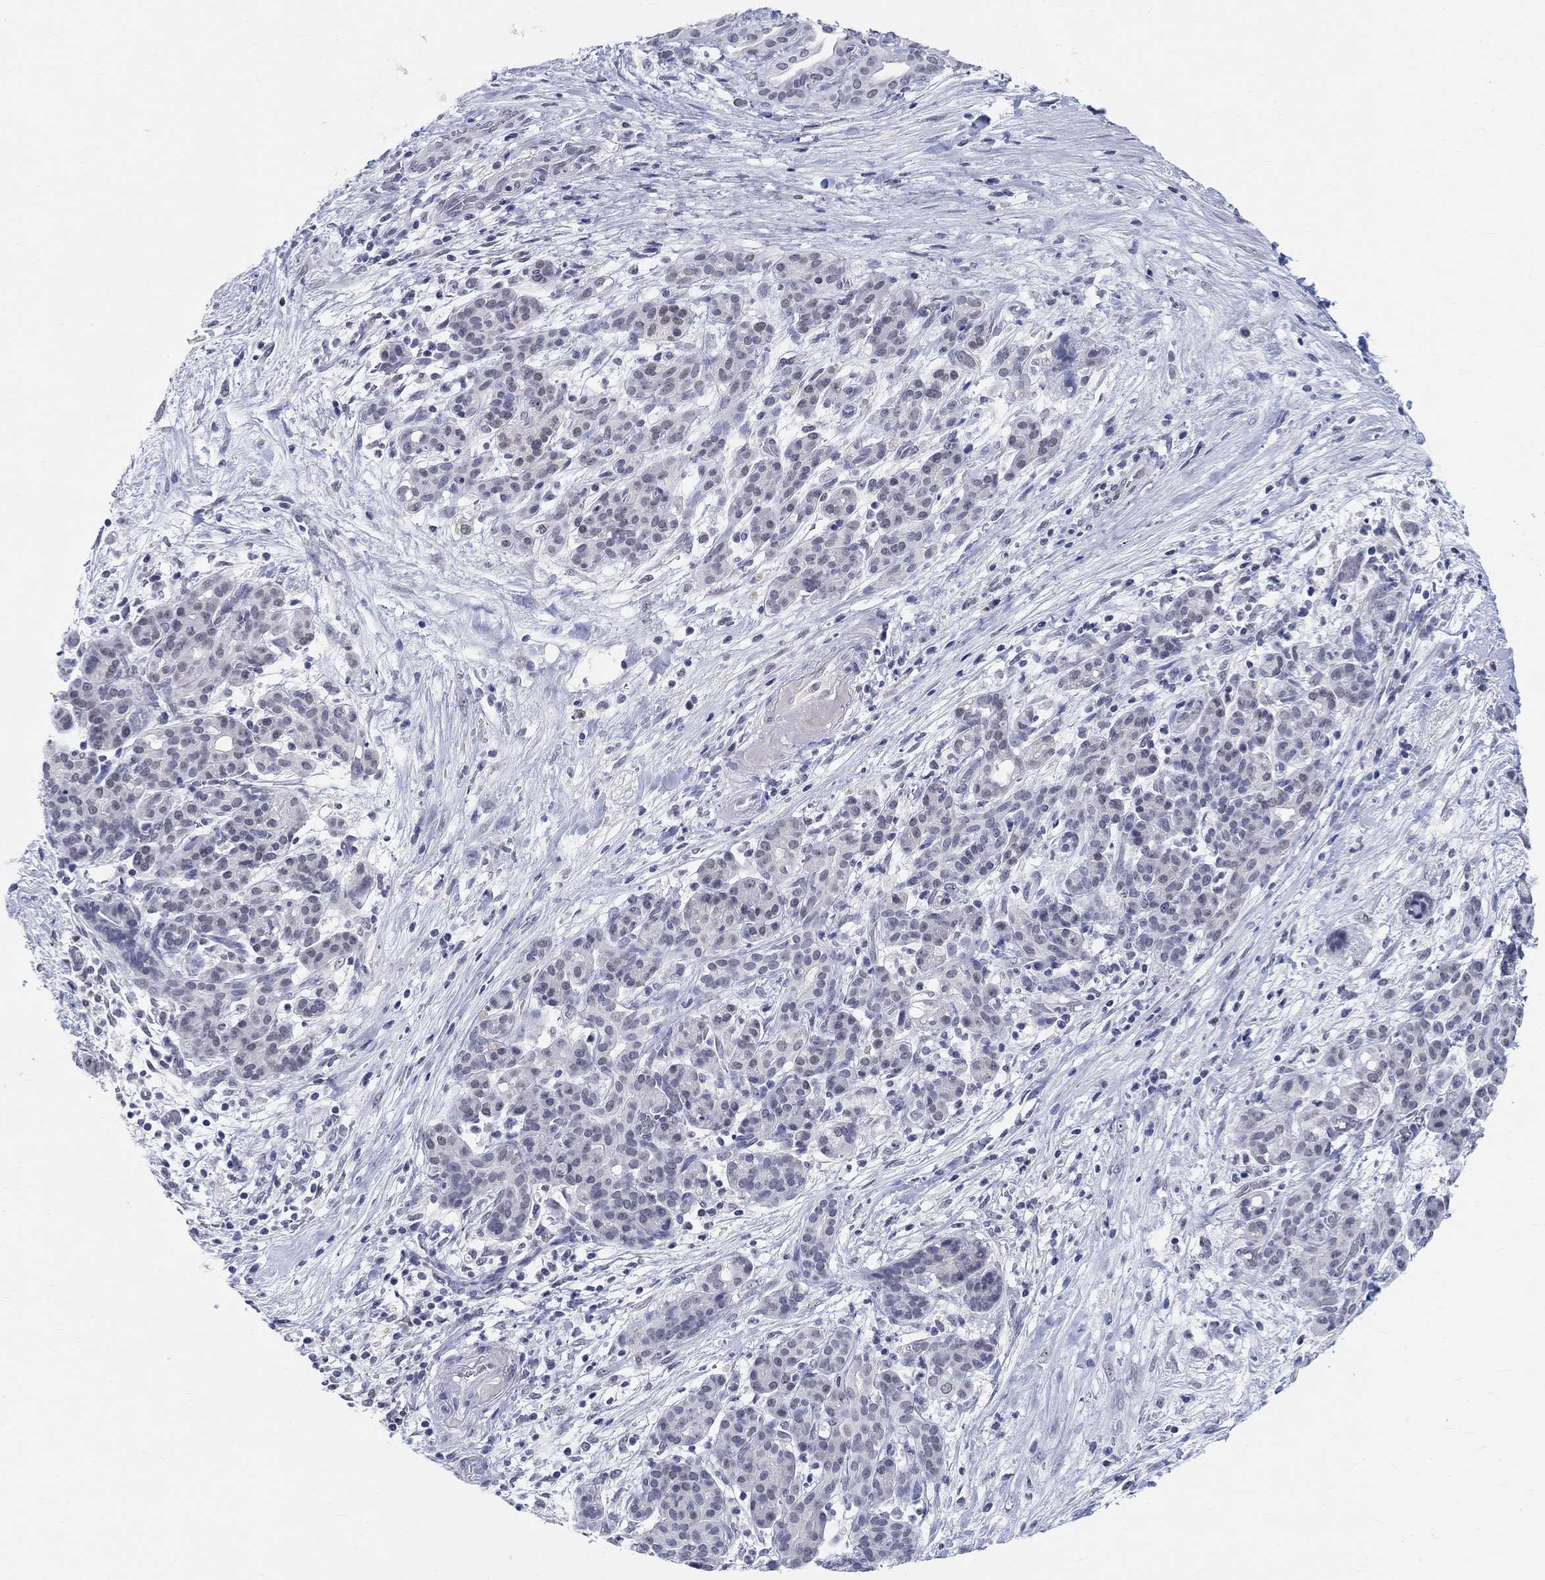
{"staining": {"intensity": "negative", "quantity": "none", "location": "none"}, "tissue": "pancreatic cancer", "cell_type": "Tumor cells", "image_type": "cancer", "snomed": [{"axis": "morphology", "description": "Adenocarcinoma, NOS"}, {"axis": "topography", "description": "Pancreas"}], "caption": "A high-resolution image shows immunohistochemistry (IHC) staining of pancreatic cancer (adenocarcinoma), which reveals no significant expression in tumor cells.", "gene": "ANKS1B", "patient": {"sex": "male", "age": 44}}